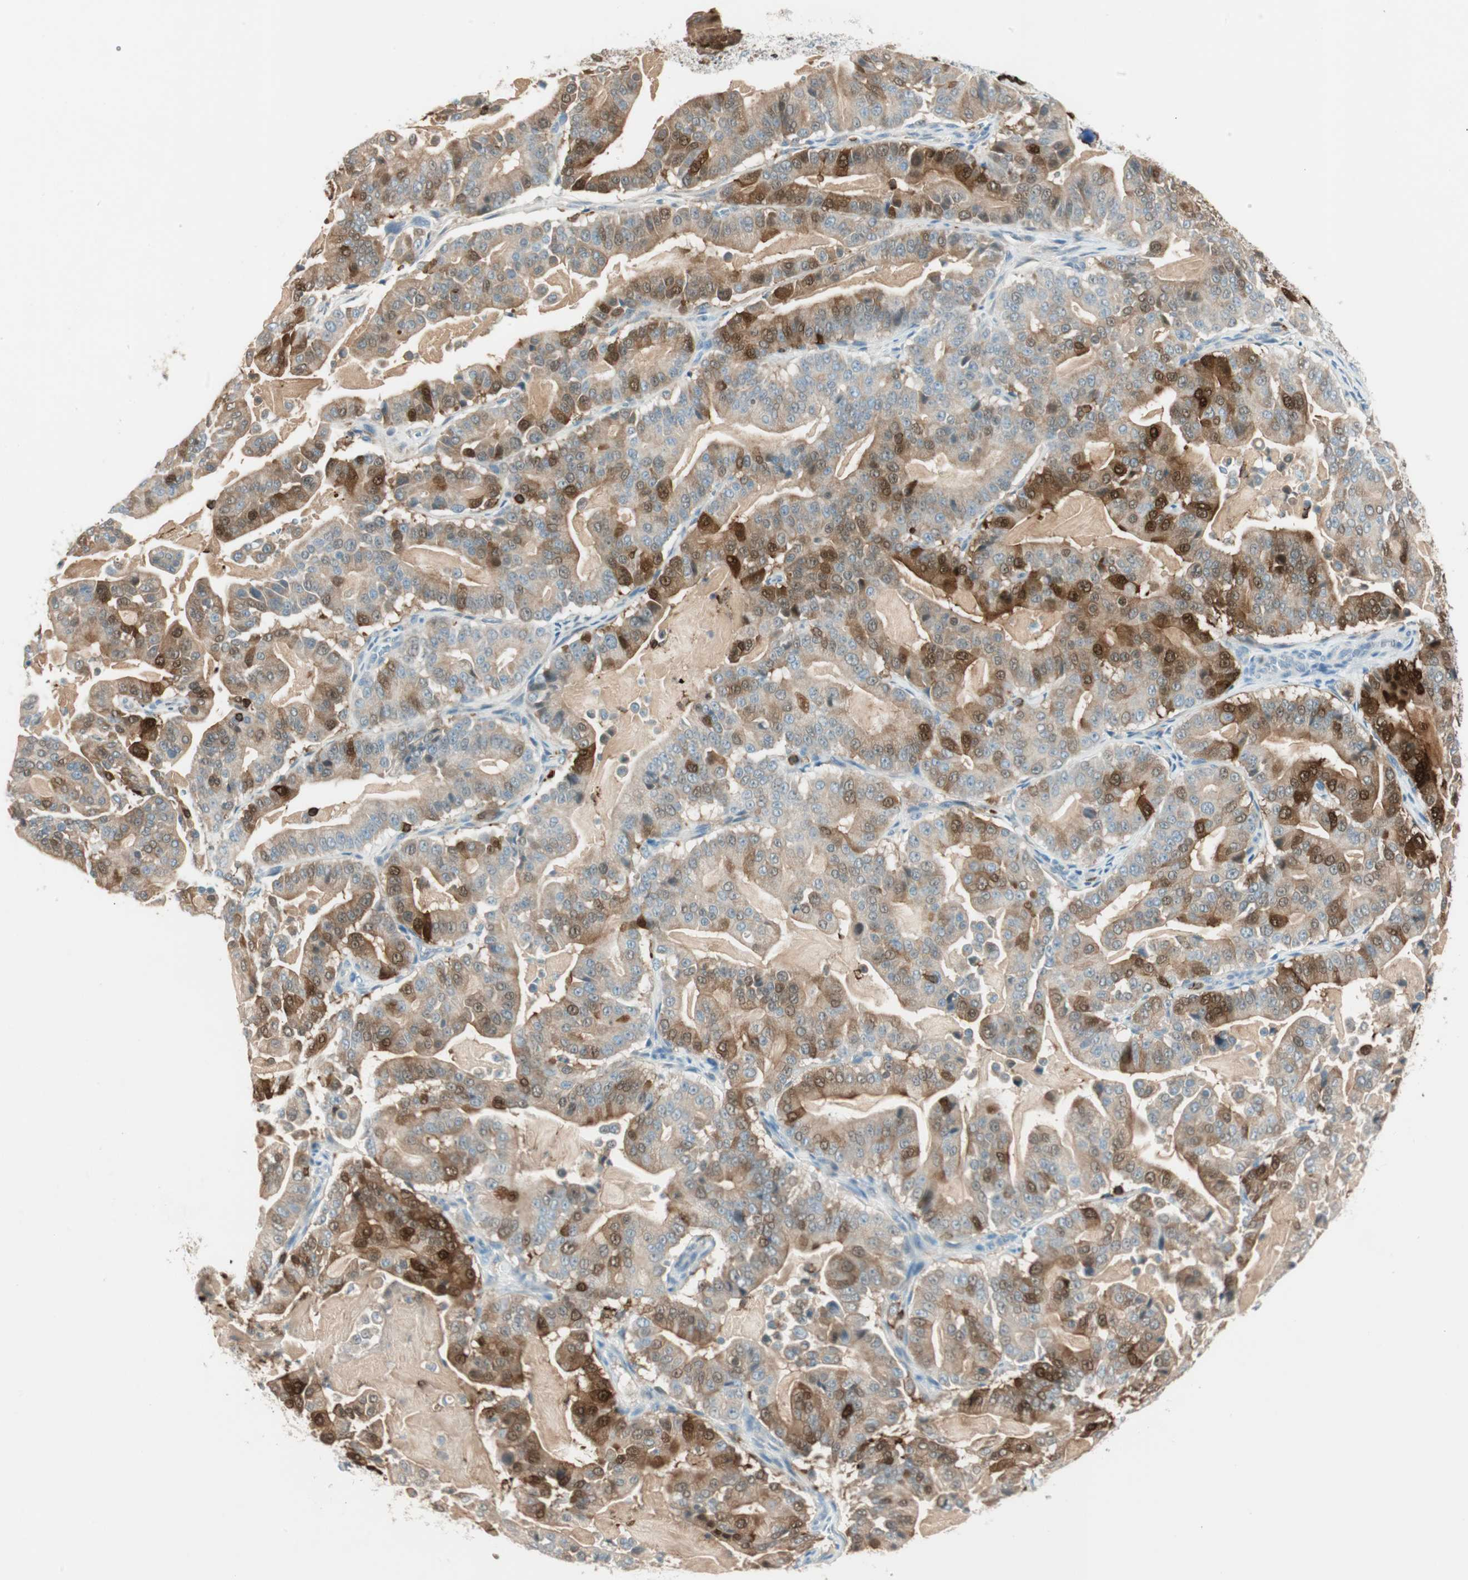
{"staining": {"intensity": "strong", "quantity": ">75%", "location": "cytoplasmic/membranous"}, "tissue": "pancreatic cancer", "cell_type": "Tumor cells", "image_type": "cancer", "snomed": [{"axis": "morphology", "description": "Adenocarcinoma, NOS"}, {"axis": "topography", "description": "Pancreas"}], "caption": "Protein analysis of adenocarcinoma (pancreatic) tissue reveals strong cytoplasmic/membranous staining in about >75% of tumor cells.", "gene": "HPGD", "patient": {"sex": "male", "age": 63}}